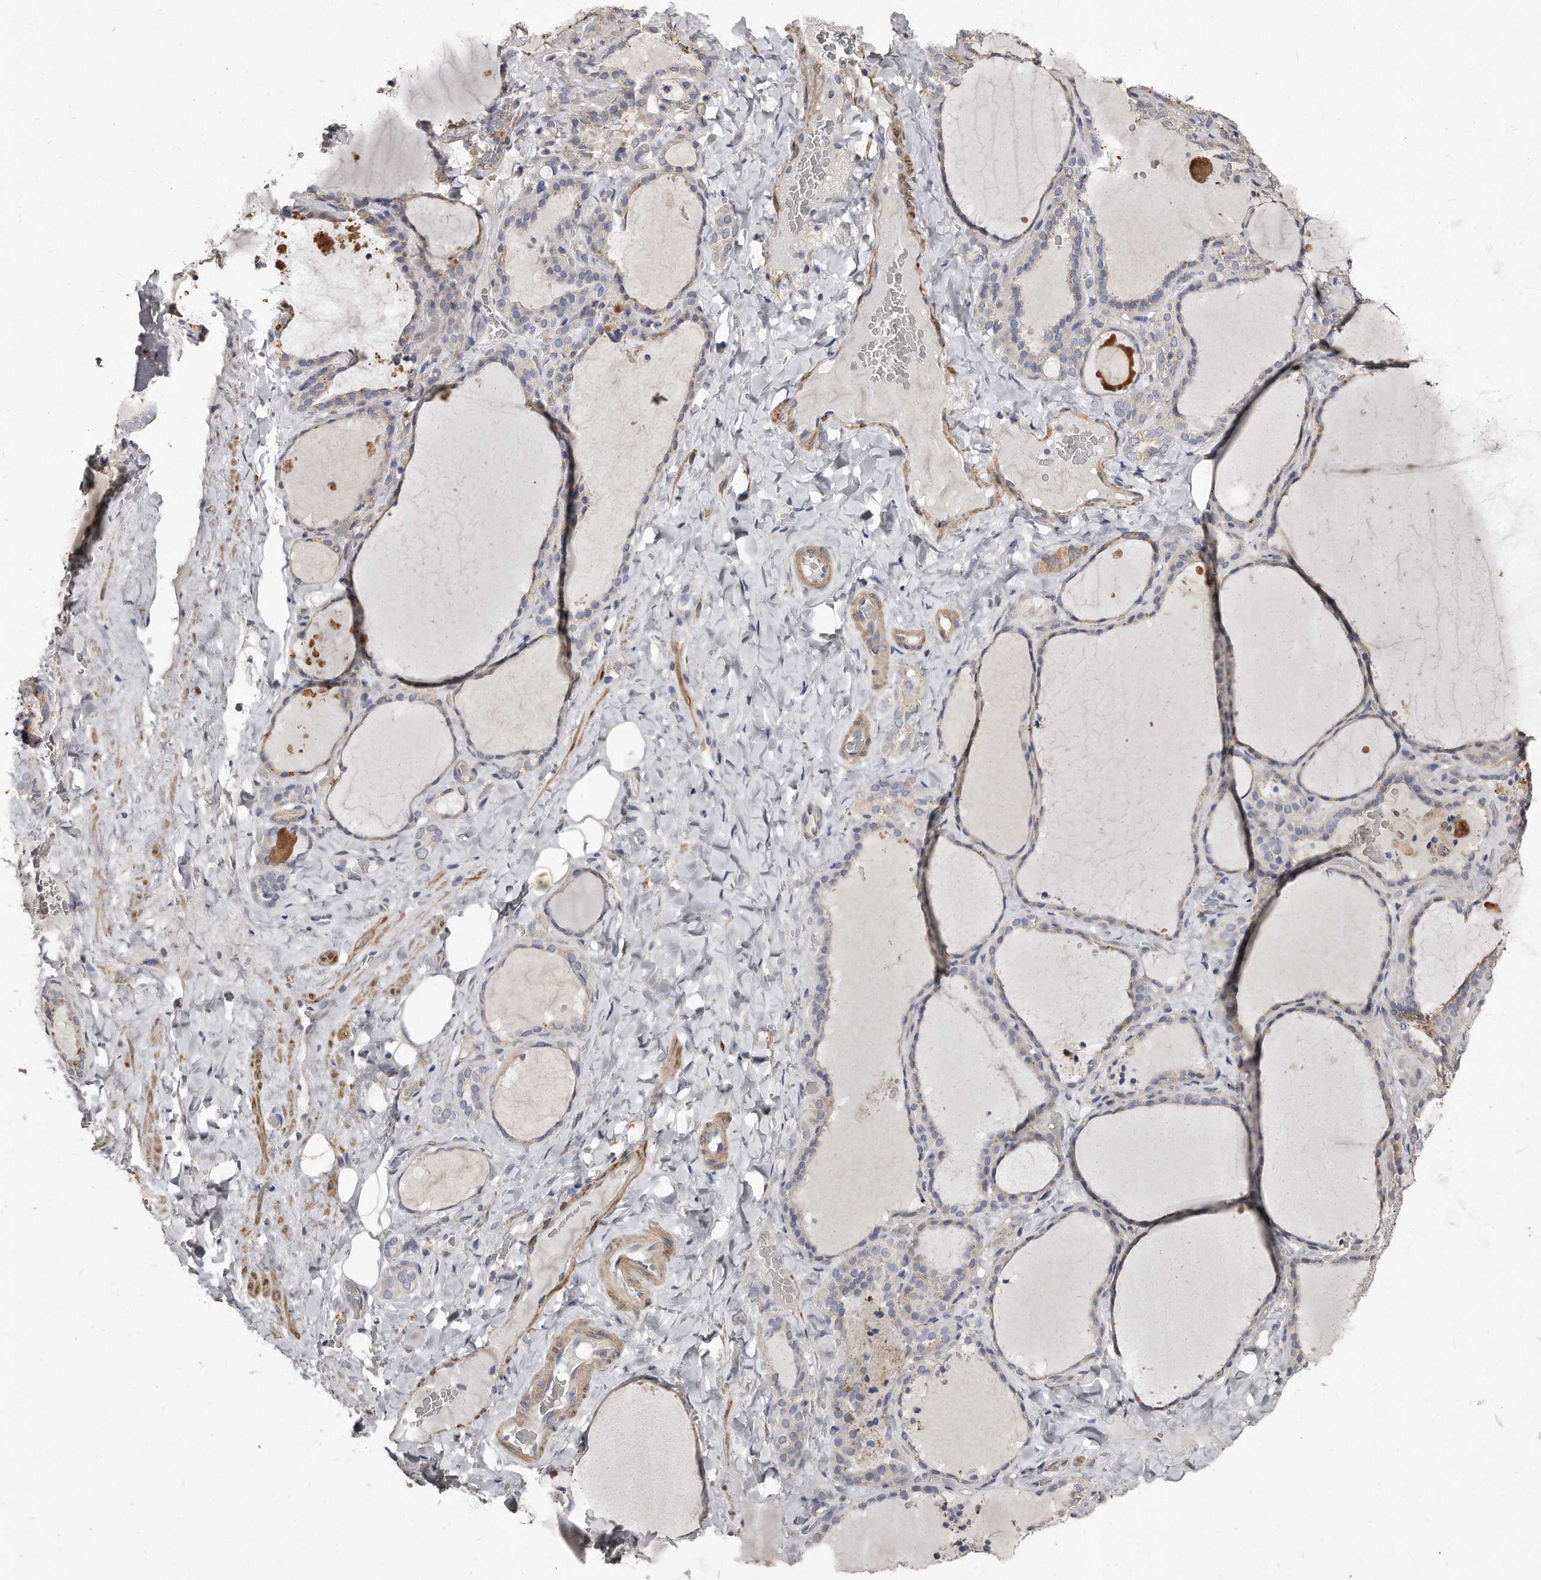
{"staining": {"intensity": "negative", "quantity": "none", "location": "none"}, "tissue": "thyroid gland", "cell_type": "Glandular cells", "image_type": "normal", "snomed": [{"axis": "morphology", "description": "Normal tissue, NOS"}, {"axis": "topography", "description": "Thyroid gland"}], "caption": "Protein analysis of unremarkable thyroid gland shows no significant positivity in glandular cells.", "gene": "LMOD1", "patient": {"sex": "female", "age": 22}}